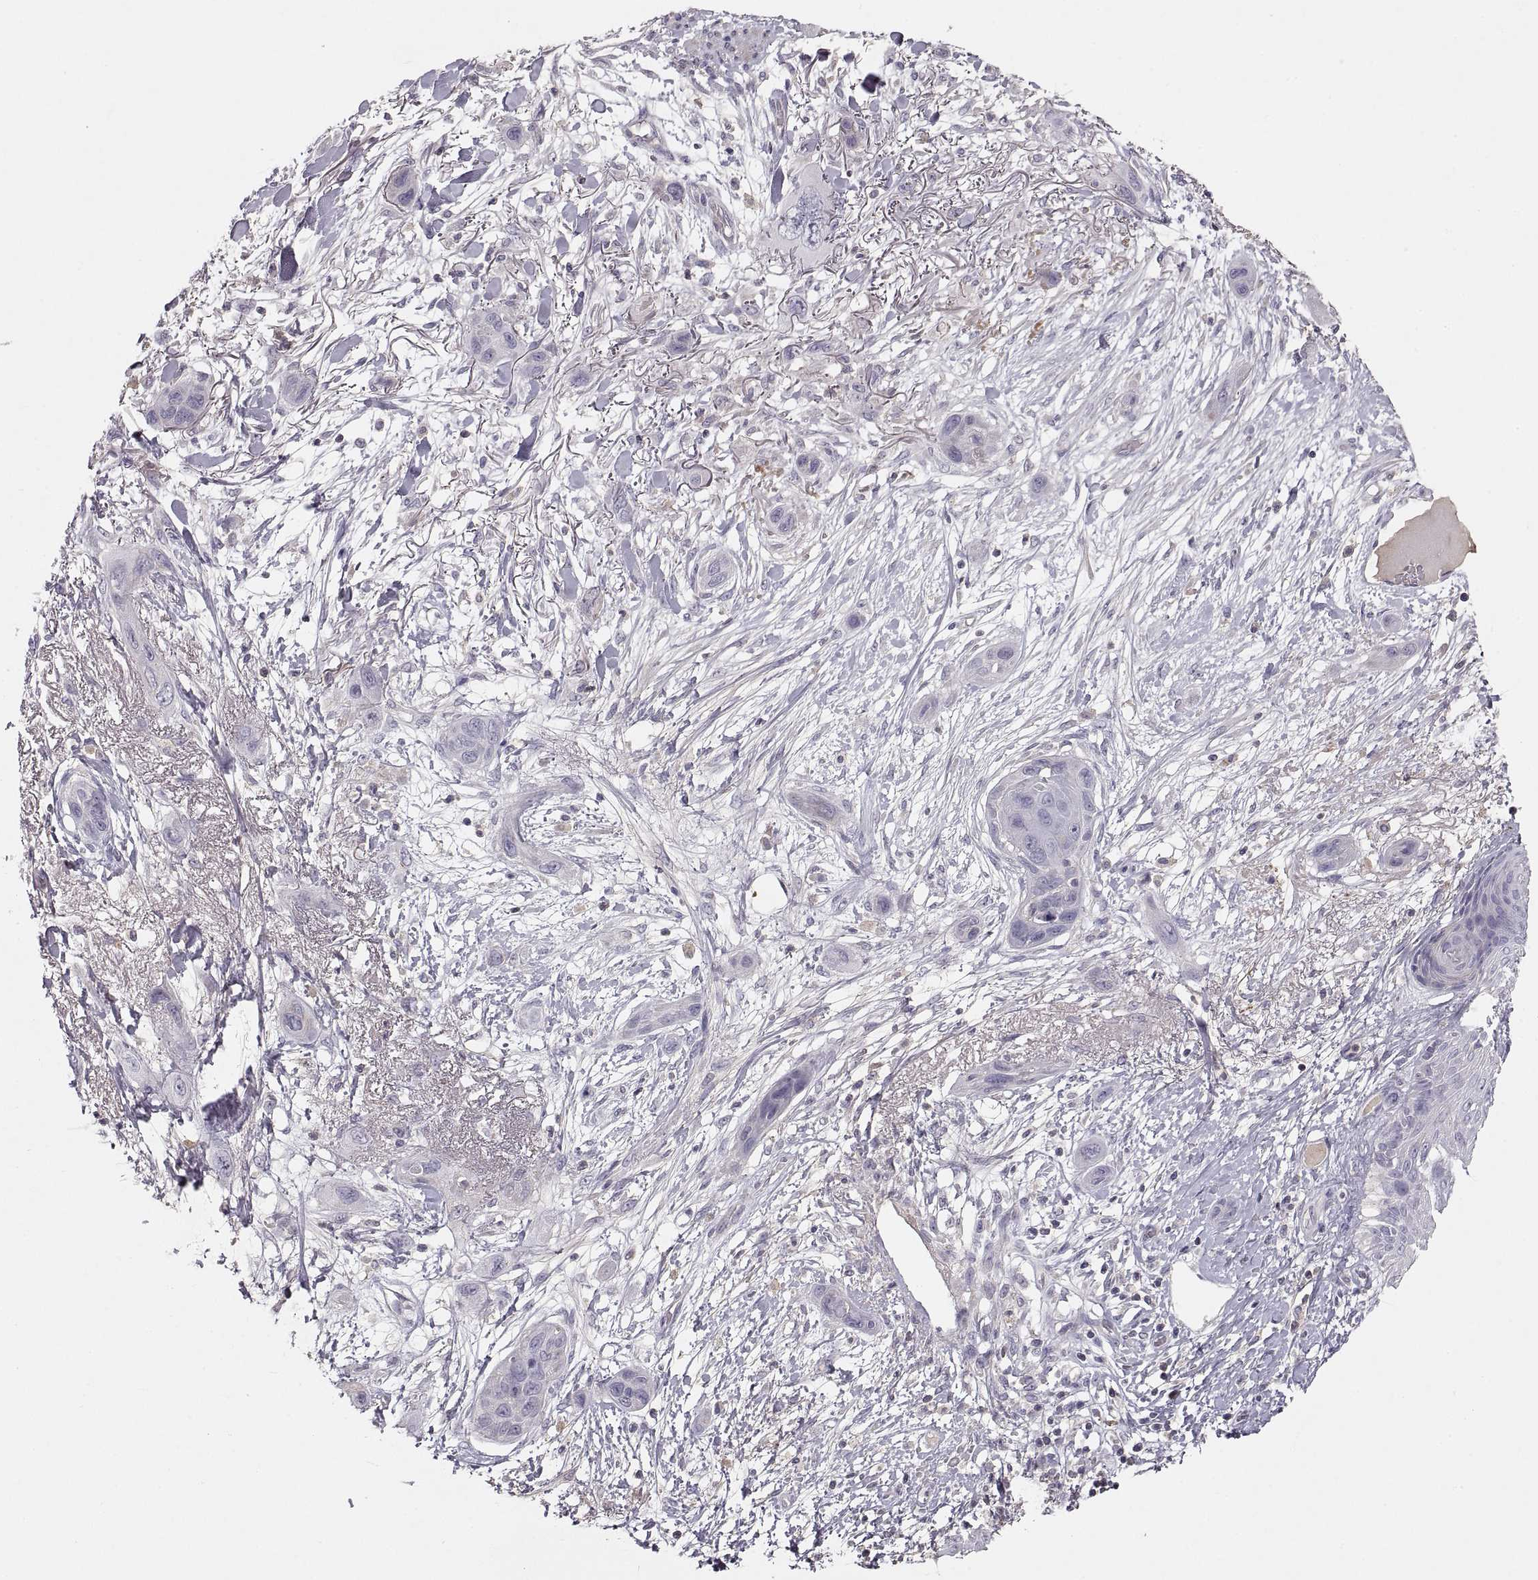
{"staining": {"intensity": "negative", "quantity": "none", "location": "none"}, "tissue": "skin cancer", "cell_type": "Tumor cells", "image_type": "cancer", "snomed": [{"axis": "morphology", "description": "Squamous cell carcinoma, NOS"}, {"axis": "topography", "description": "Skin"}], "caption": "Skin squamous cell carcinoma stained for a protein using IHC displays no staining tumor cells.", "gene": "ADAM11", "patient": {"sex": "male", "age": 79}}